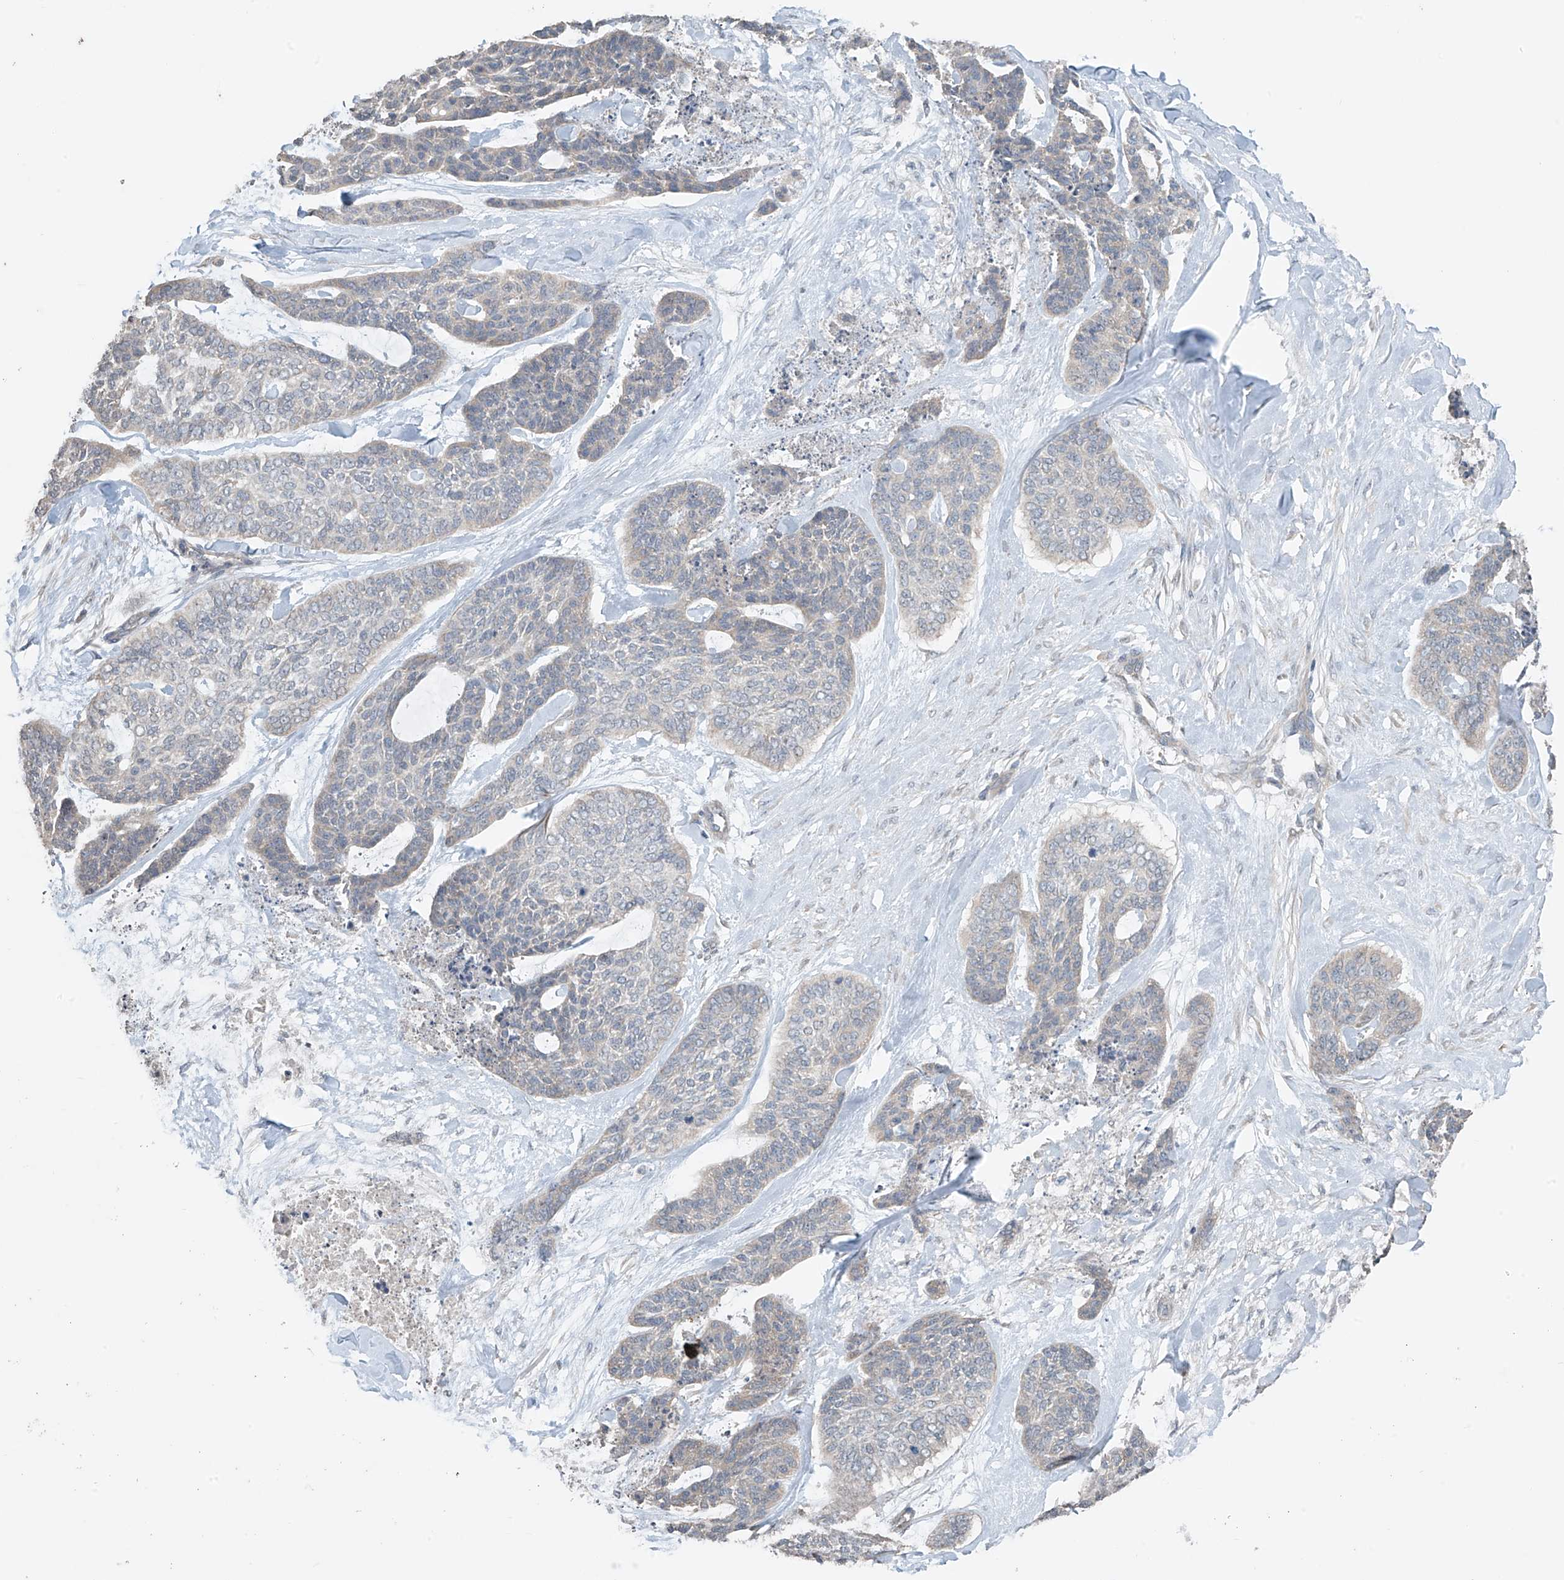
{"staining": {"intensity": "negative", "quantity": "none", "location": "none"}, "tissue": "skin cancer", "cell_type": "Tumor cells", "image_type": "cancer", "snomed": [{"axis": "morphology", "description": "Basal cell carcinoma"}, {"axis": "topography", "description": "Skin"}], "caption": "A high-resolution image shows immunohistochemistry staining of skin cancer, which reveals no significant staining in tumor cells.", "gene": "HOXA11", "patient": {"sex": "female", "age": 64}}